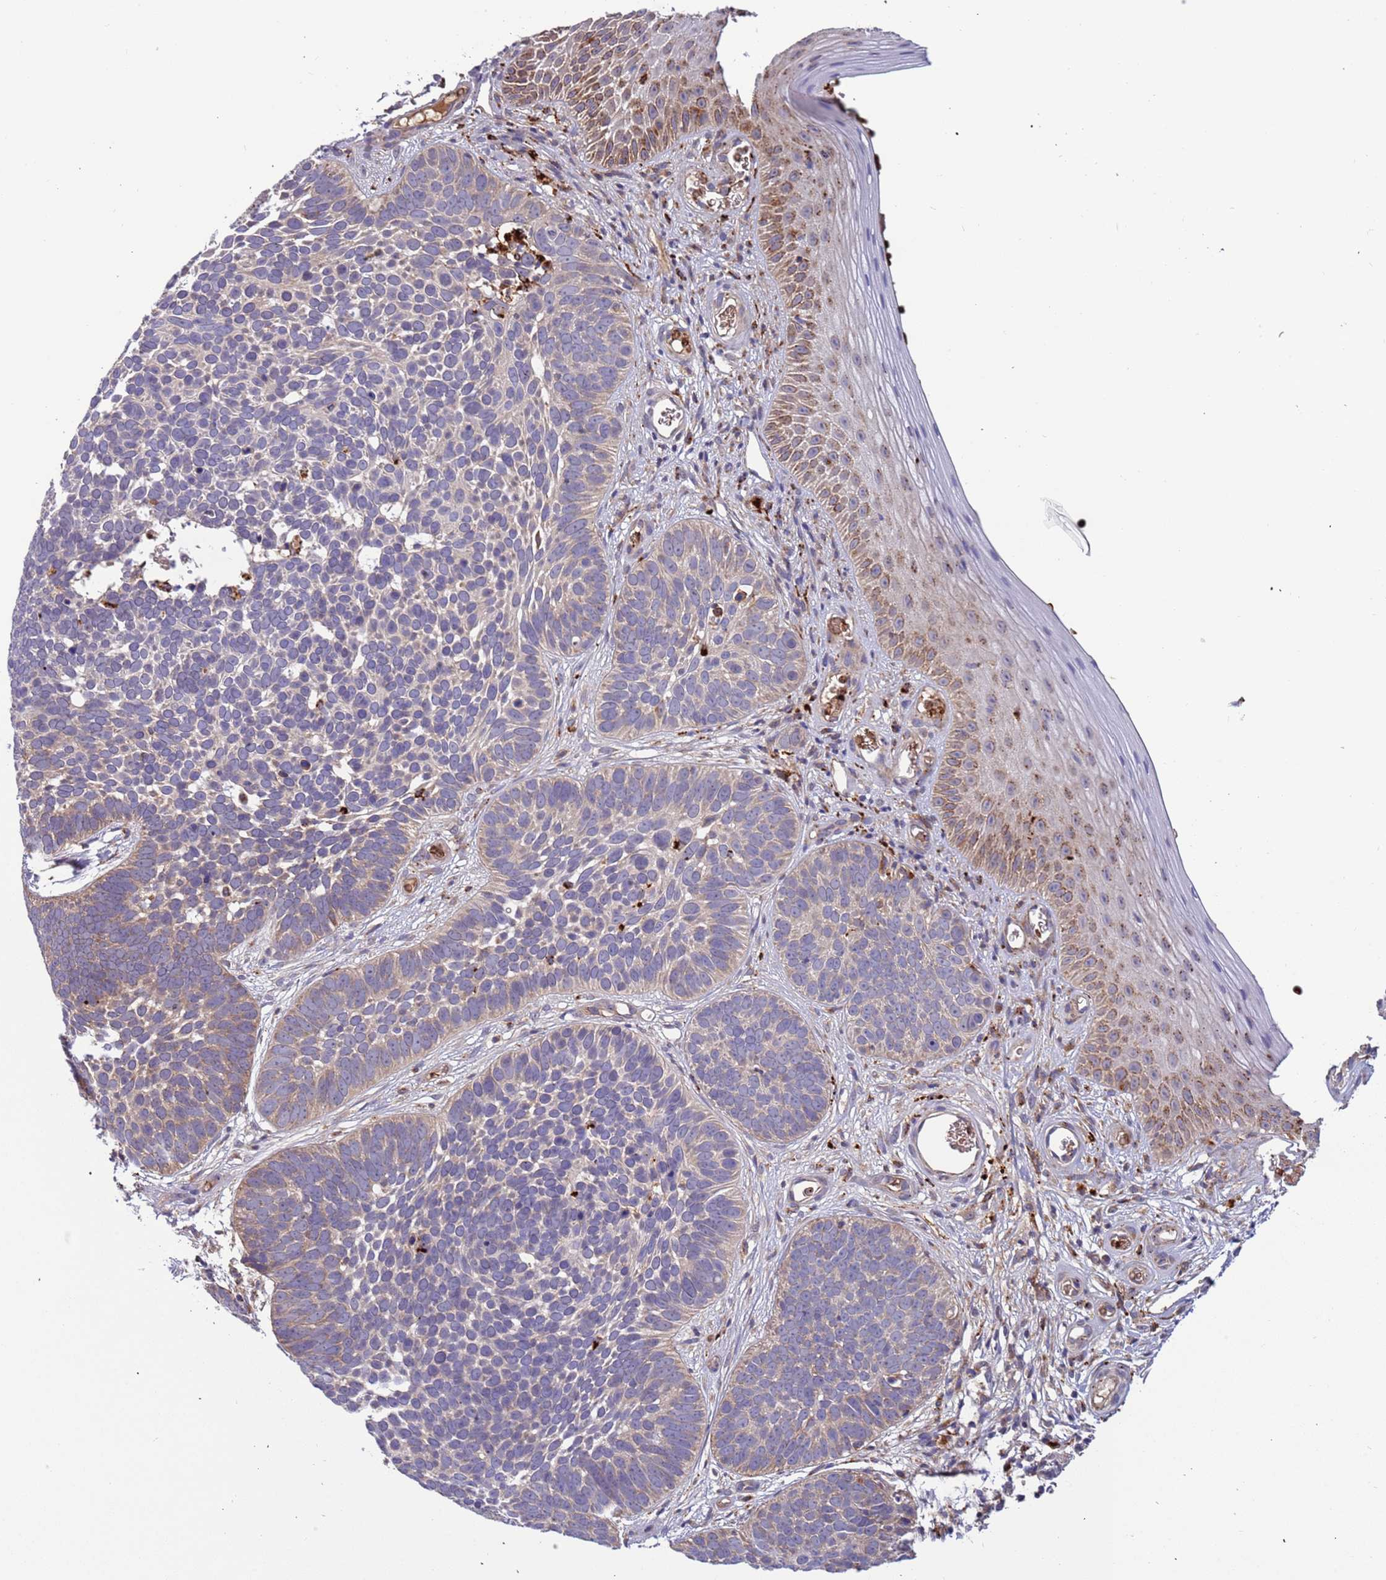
{"staining": {"intensity": "weak", "quantity": "<25%", "location": "cytoplasmic/membranous"}, "tissue": "skin cancer", "cell_type": "Tumor cells", "image_type": "cancer", "snomed": [{"axis": "morphology", "description": "Basal cell carcinoma"}, {"axis": "topography", "description": "Skin"}], "caption": "DAB (3,3'-diaminobenzidine) immunohistochemical staining of human basal cell carcinoma (skin) displays no significant positivity in tumor cells.", "gene": "VPS36", "patient": {"sex": "male", "age": 89}}